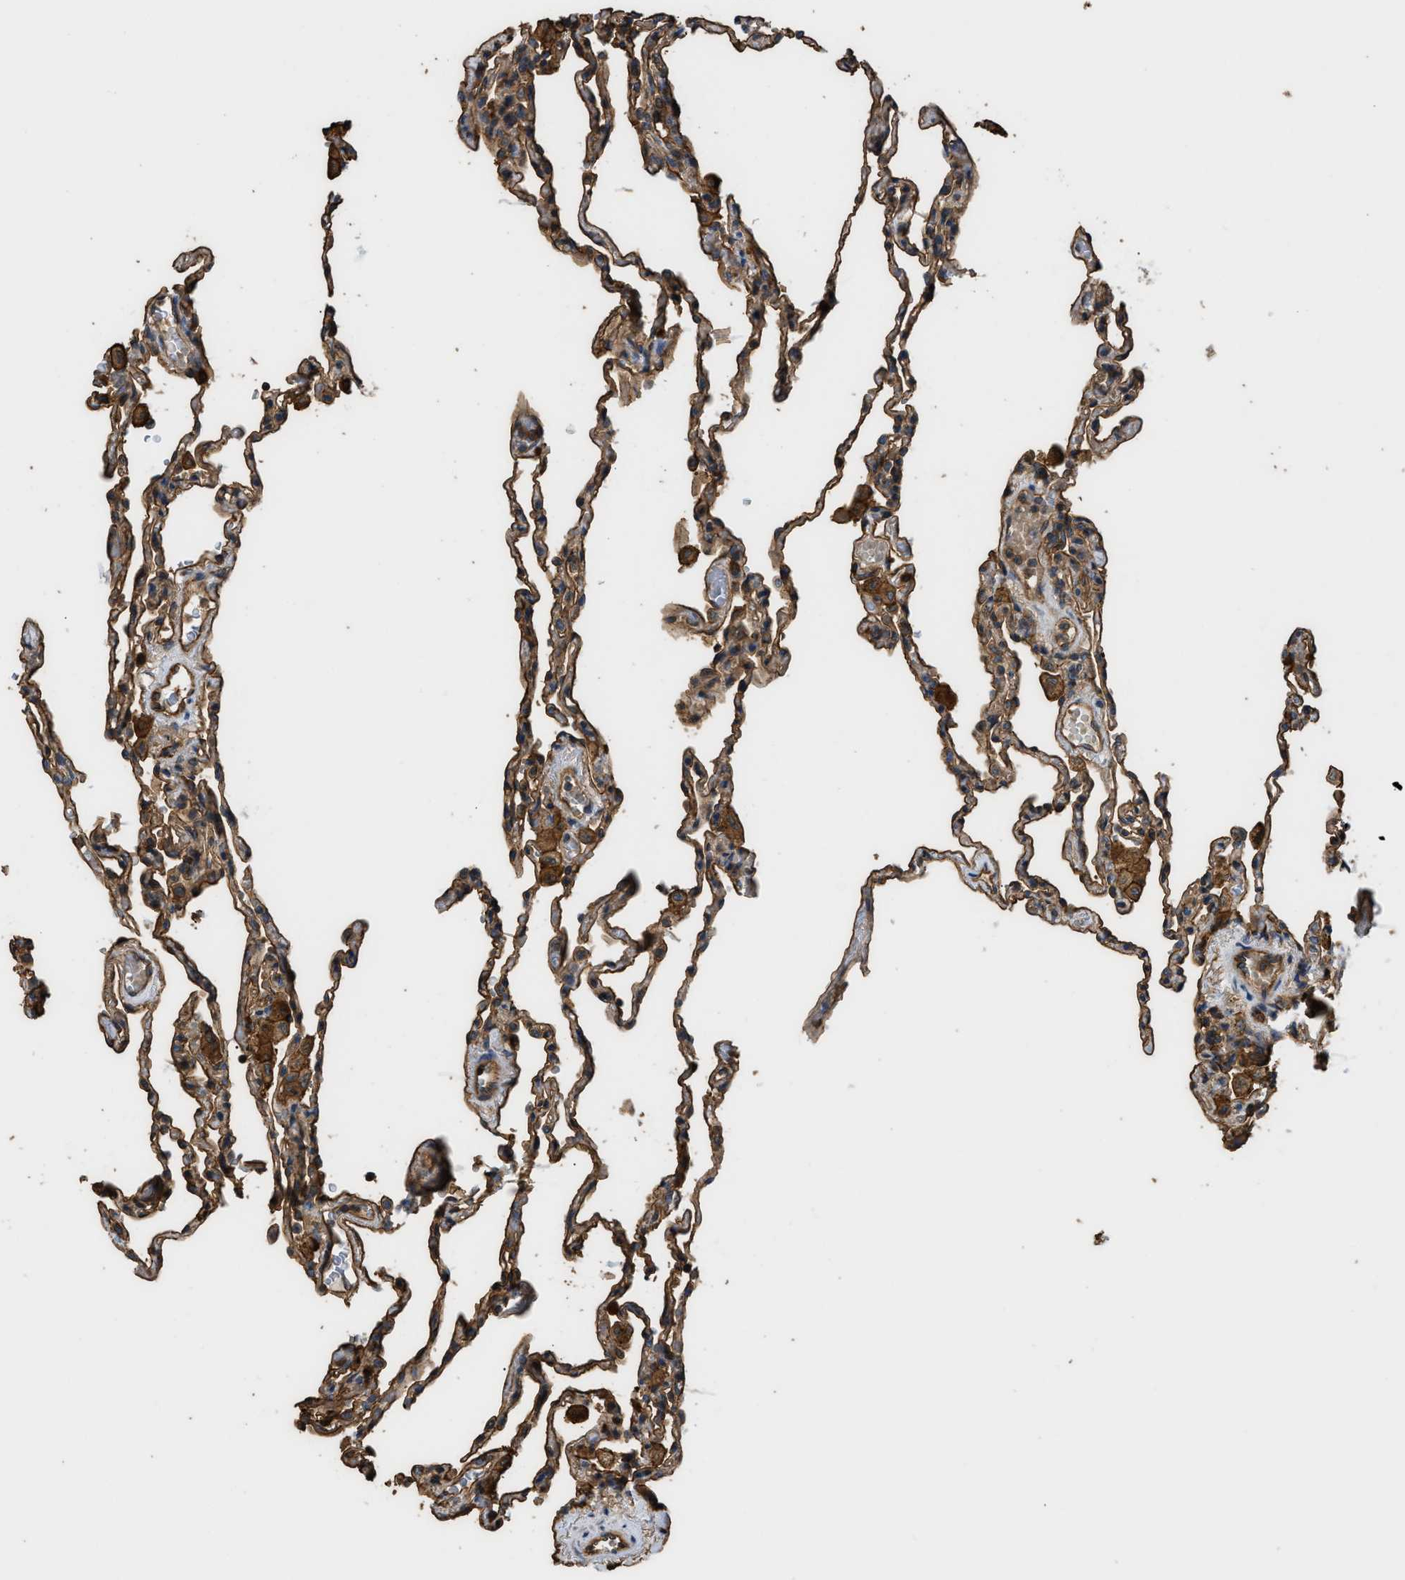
{"staining": {"intensity": "moderate", "quantity": ">75%", "location": "cytoplasmic/membranous"}, "tissue": "lung", "cell_type": "Alveolar cells", "image_type": "normal", "snomed": [{"axis": "morphology", "description": "Normal tissue, NOS"}, {"axis": "topography", "description": "Lung"}], "caption": "High-magnification brightfield microscopy of benign lung stained with DAB (3,3'-diaminobenzidine) (brown) and counterstained with hematoxylin (blue). alveolar cells exhibit moderate cytoplasmic/membranous expression is seen in about>75% of cells. The staining is performed using DAB (3,3'-diaminobenzidine) brown chromogen to label protein expression. The nuclei are counter-stained blue using hematoxylin.", "gene": "DDHD2", "patient": {"sex": "male", "age": 59}}